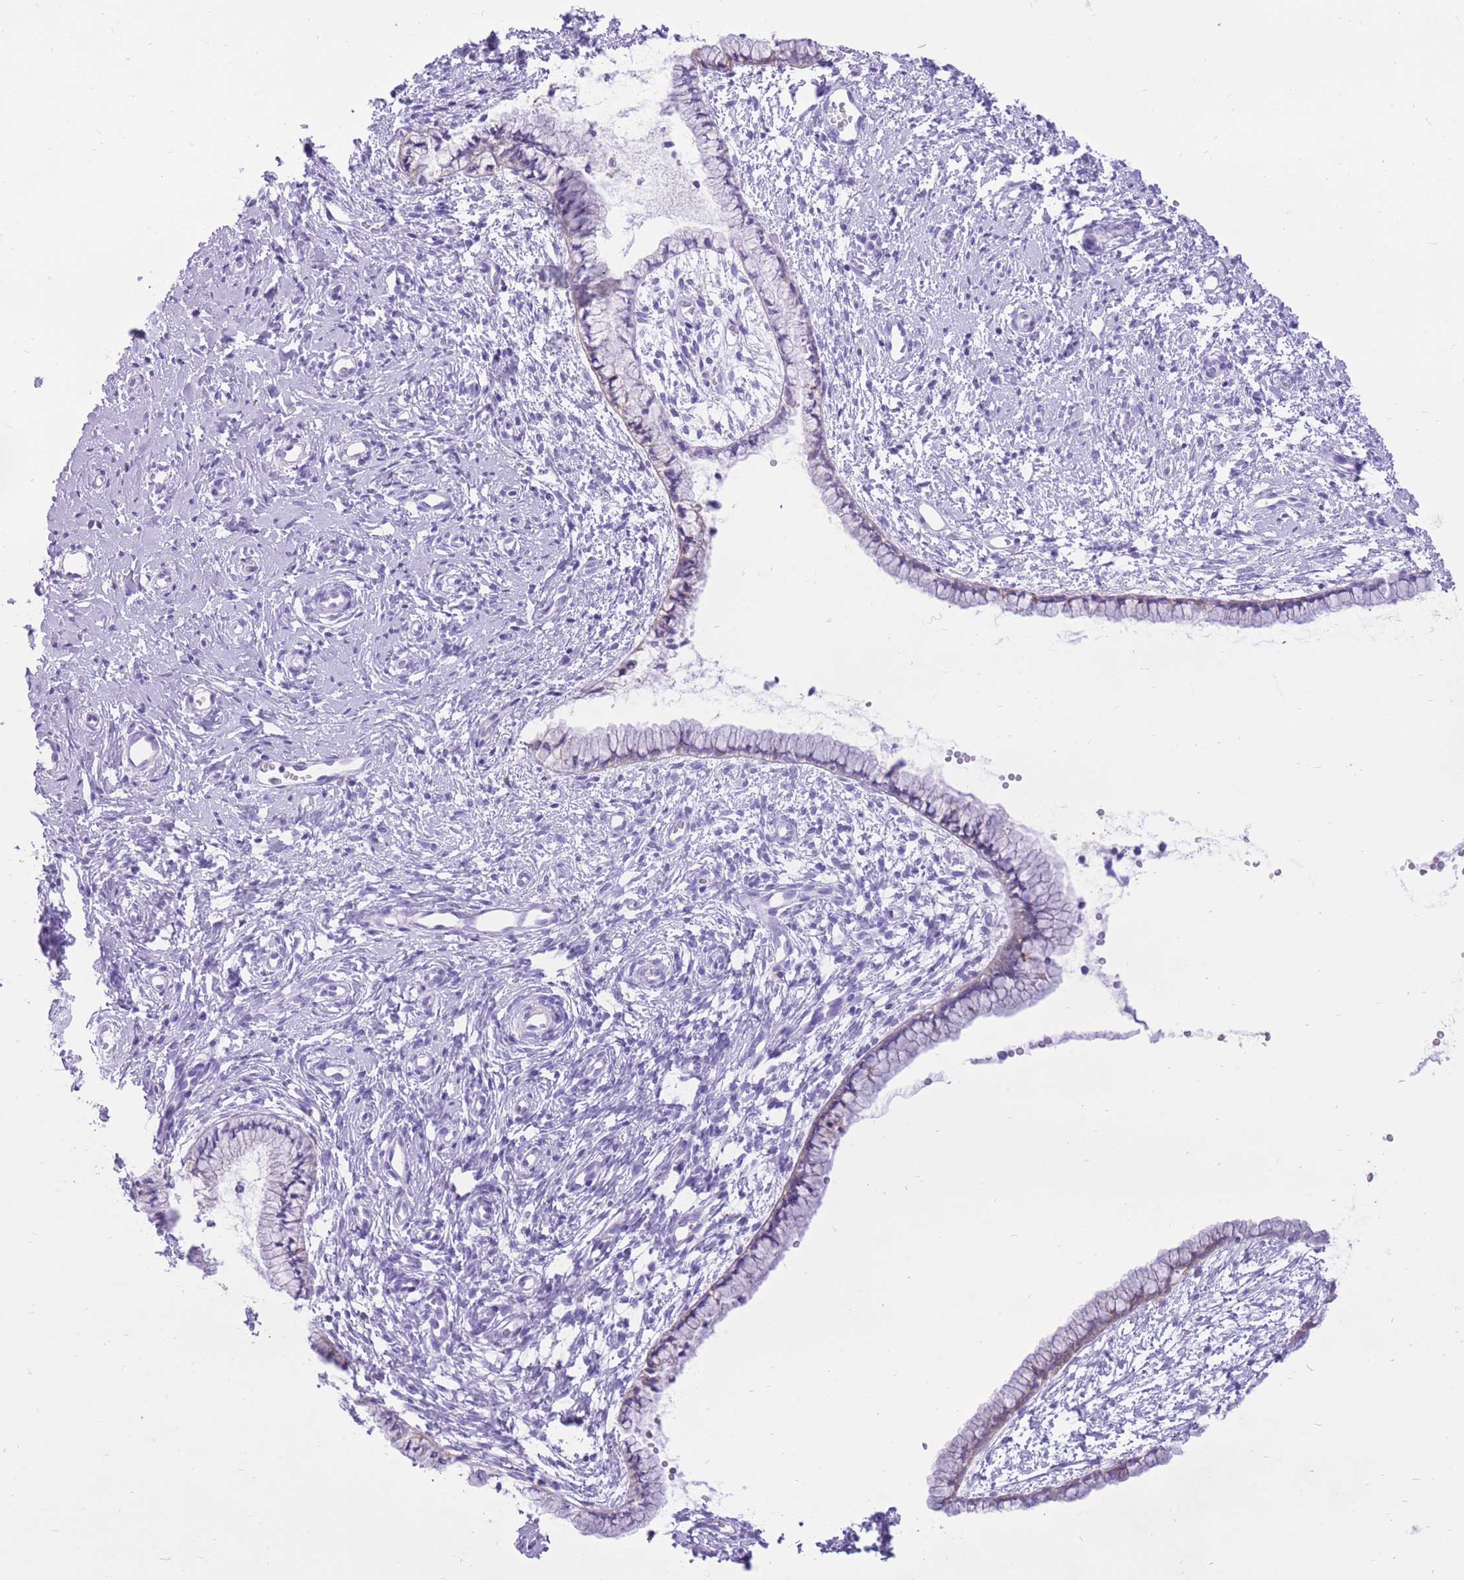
{"staining": {"intensity": "negative", "quantity": "none", "location": "none"}, "tissue": "cervix", "cell_type": "Glandular cells", "image_type": "normal", "snomed": [{"axis": "morphology", "description": "Normal tissue, NOS"}, {"axis": "topography", "description": "Cervix"}], "caption": "Cervix stained for a protein using immunohistochemistry shows no expression glandular cells.", "gene": "SLC4A4", "patient": {"sex": "female", "age": 57}}